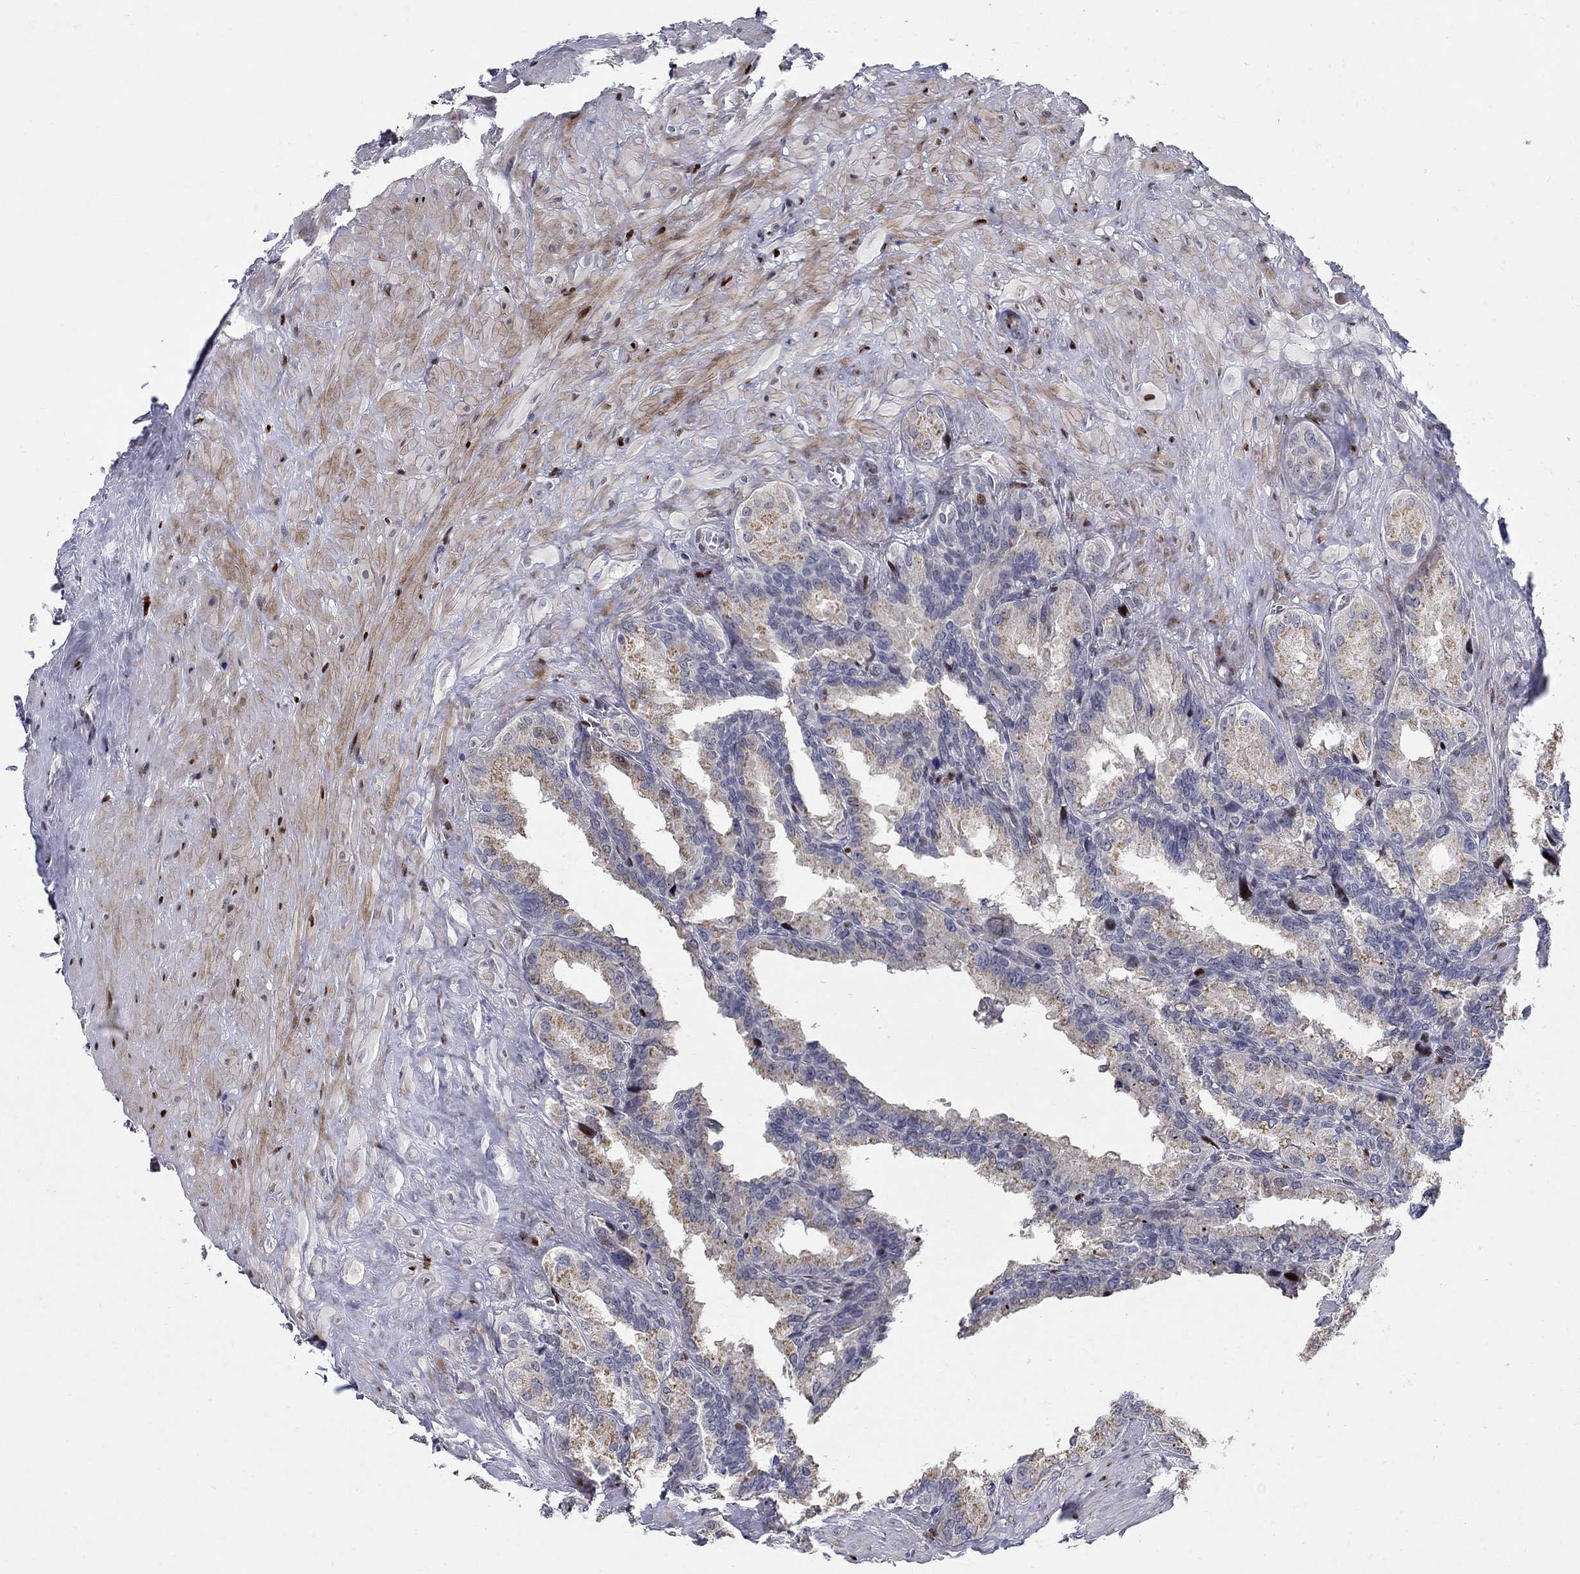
{"staining": {"intensity": "negative", "quantity": "none", "location": "none"}, "tissue": "seminal vesicle", "cell_type": "Glandular cells", "image_type": "normal", "snomed": [{"axis": "morphology", "description": "Normal tissue, NOS"}, {"axis": "topography", "description": "Seminal veicle"}], "caption": "IHC histopathology image of benign human seminal vesicle stained for a protein (brown), which reveals no staining in glandular cells. (Brightfield microscopy of DAB (3,3'-diaminobenzidine) immunohistochemistry at high magnification).", "gene": "RAPGEF5", "patient": {"sex": "male", "age": 72}}